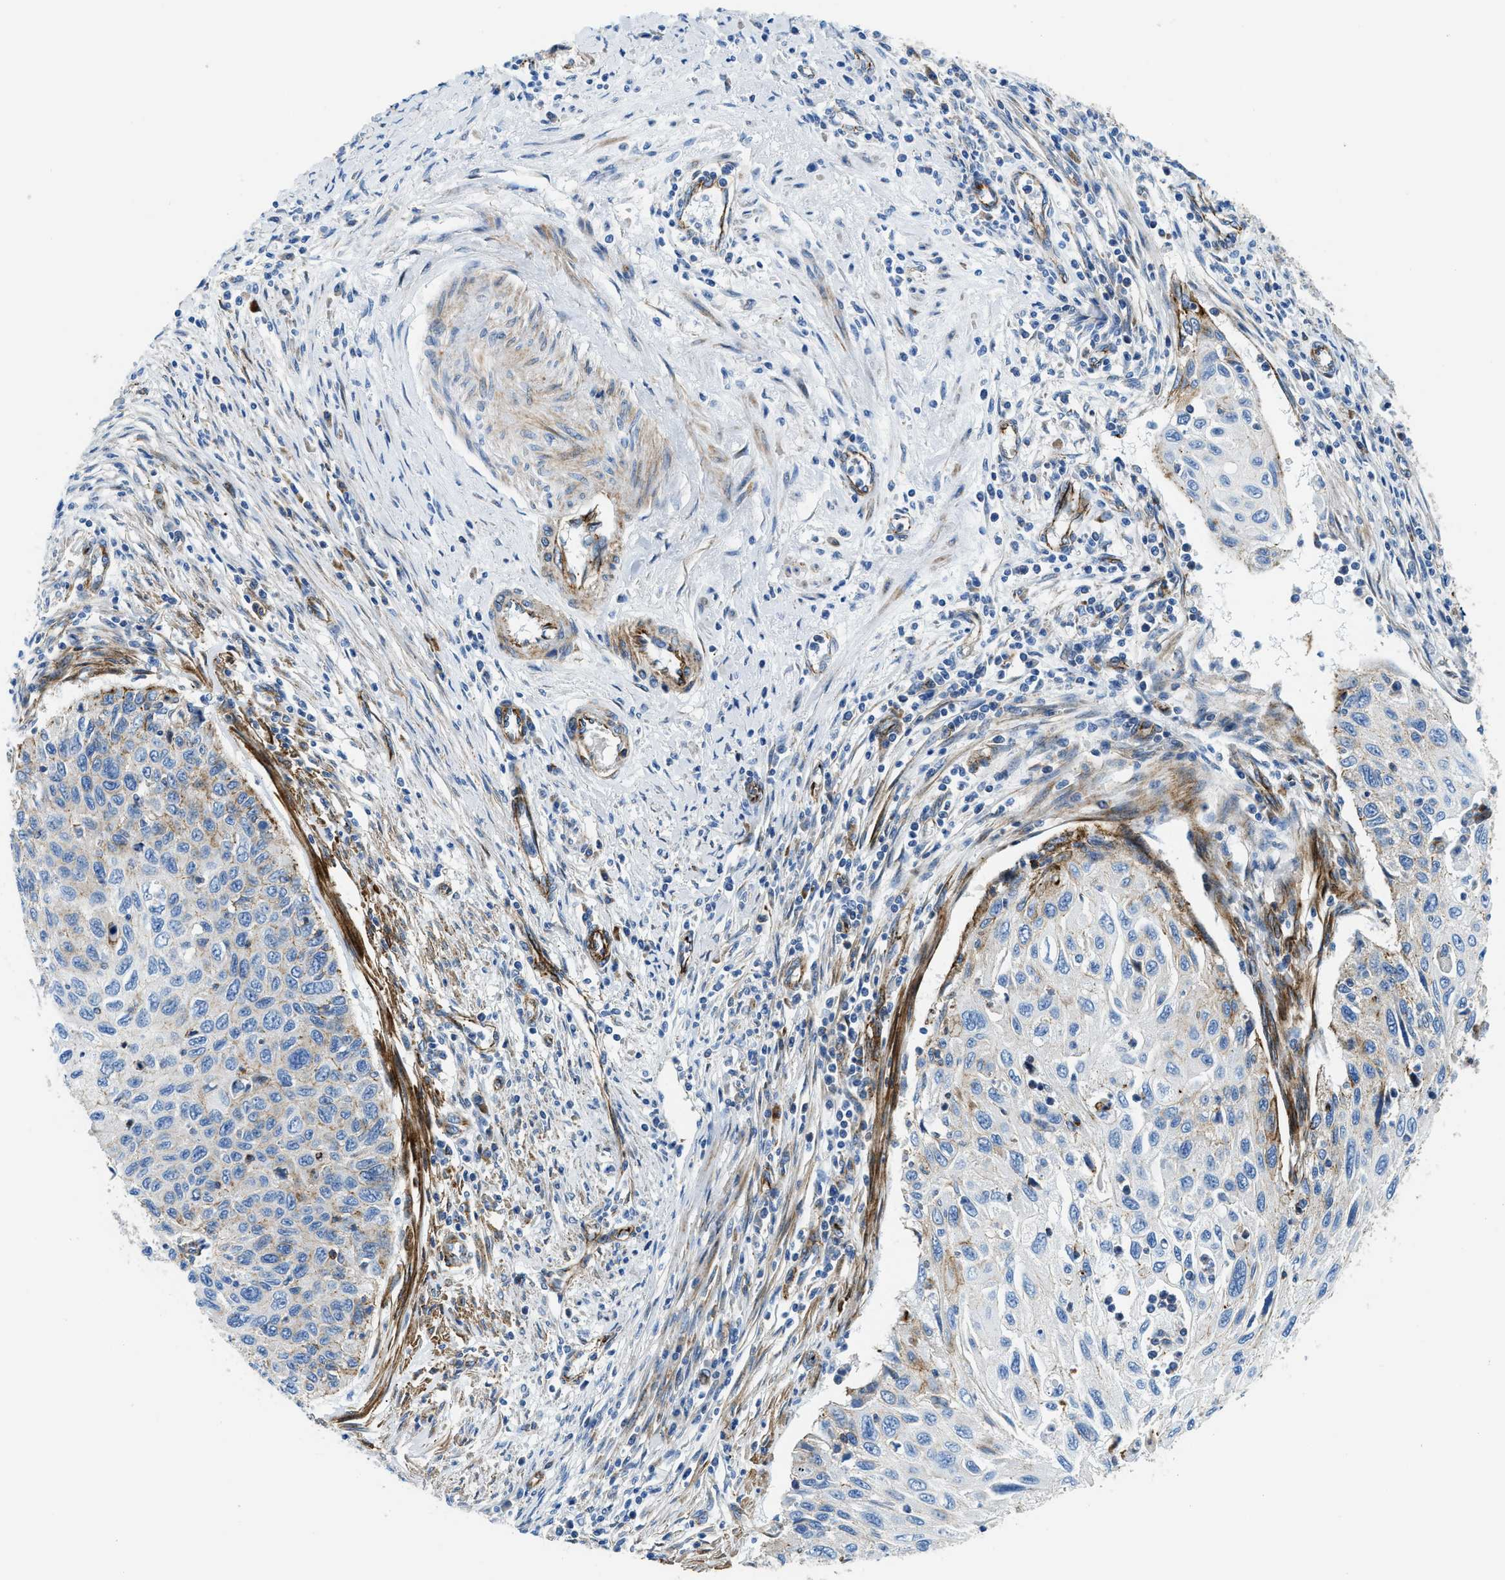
{"staining": {"intensity": "moderate", "quantity": "<25%", "location": "cytoplasmic/membranous"}, "tissue": "cervical cancer", "cell_type": "Tumor cells", "image_type": "cancer", "snomed": [{"axis": "morphology", "description": "Squamous cell carcinoma, NOS"}, {"axis": "topography", "description": "Cervix"}], "caption": "Immunohistochemical staining of human cervical cancer shows low levels of moderate cytoplasmic/membranous protein positivity in approximately <25% of tumor cells. Using DAB (brown) and hematoxylin (blue) stains, captured at high magnification using brightfield microscopy.", "gene": "CUTA", "patient": {"sex": "female", "age": 70}}